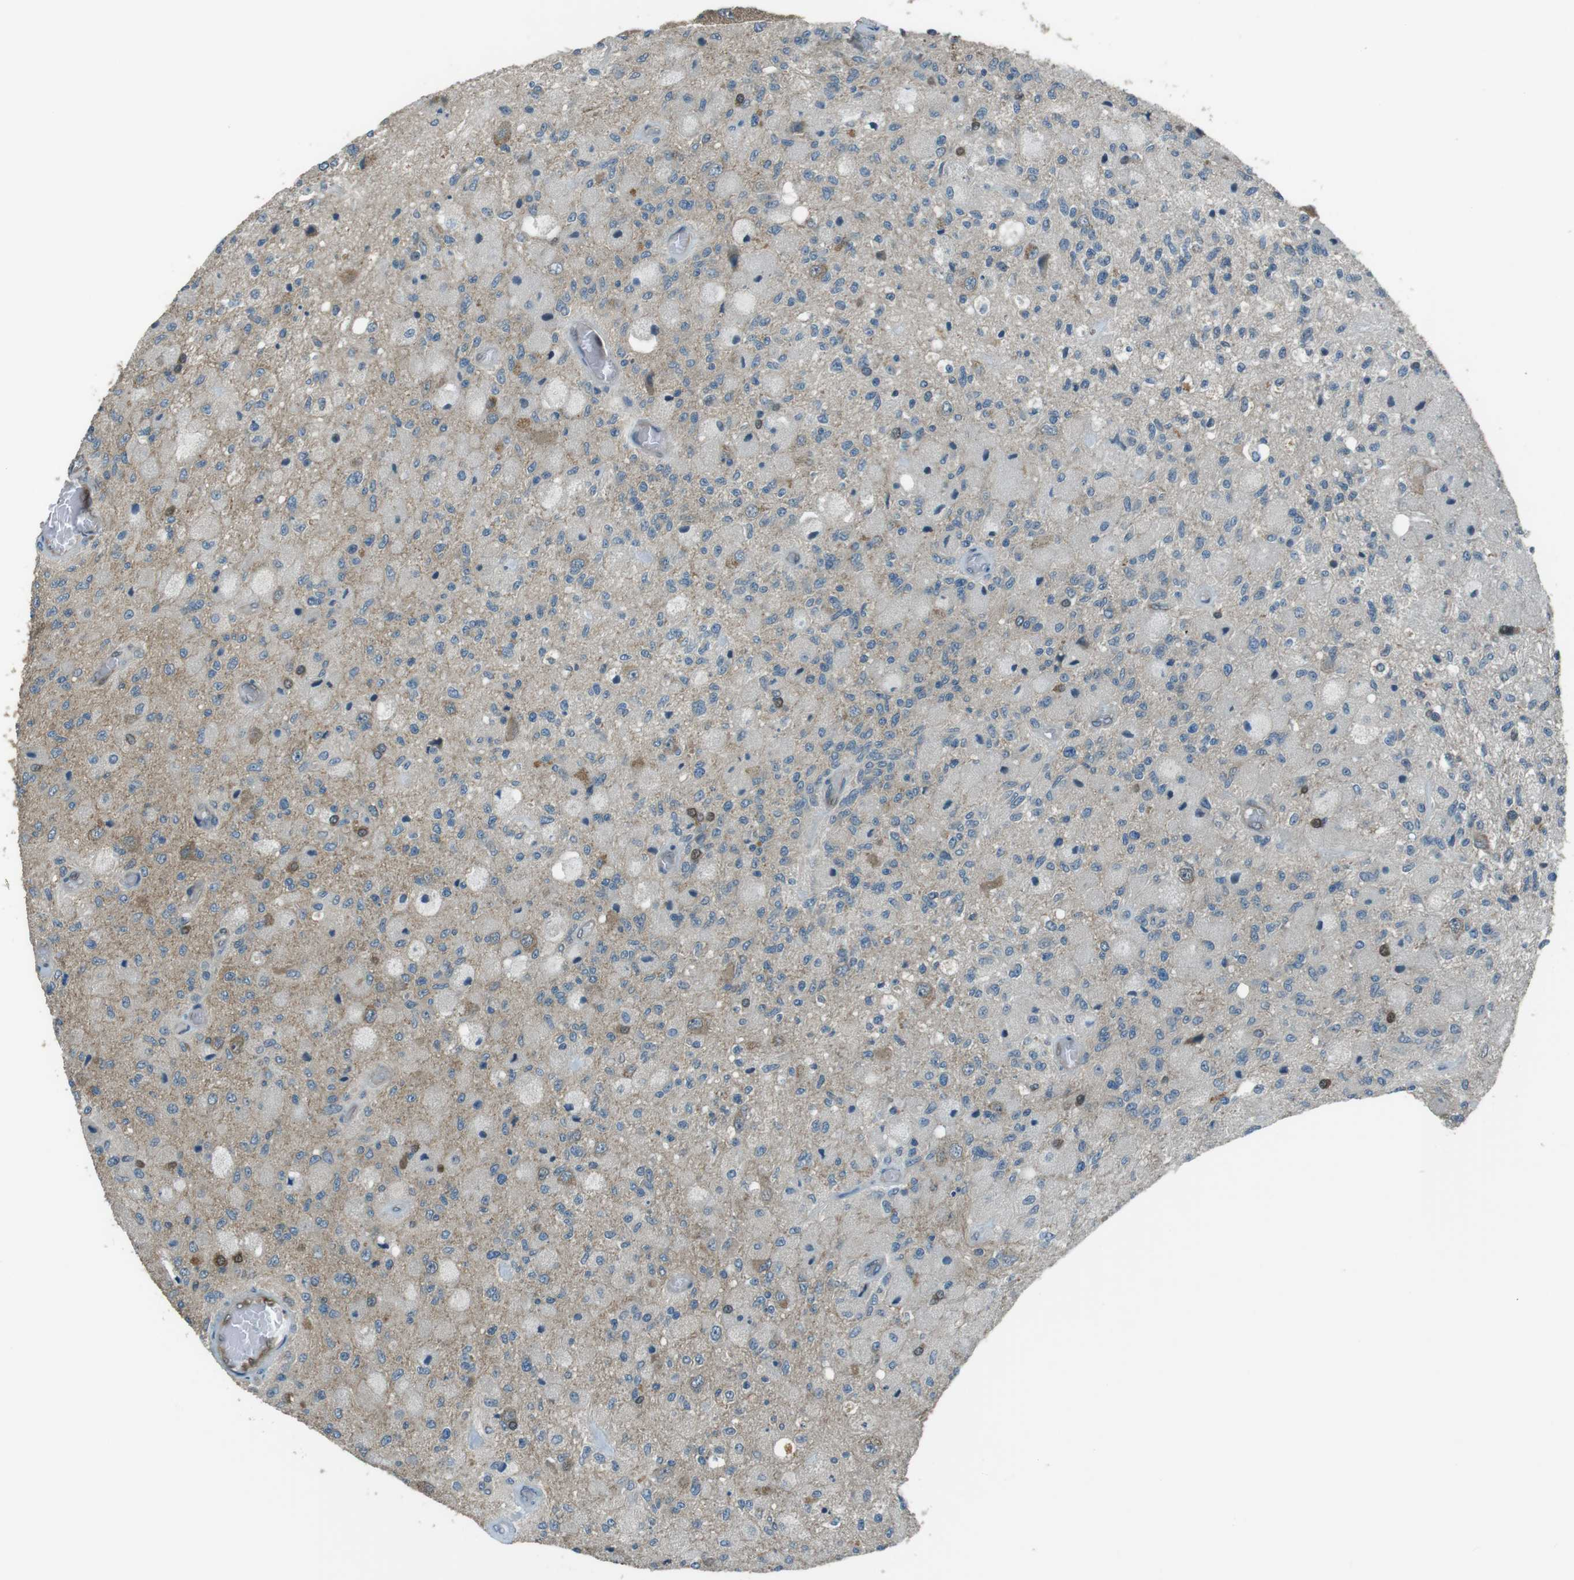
{"staining": {"intensity": "weak", "quantity": "<25%", "location": "cytoplasmic/membranous,nuclear"}, "tissue": "glioma", "cell_type": "Tumor cells", "image_type": "cancer", "snomed": [{"axis": "morphology", "description": "Normal tissue, NOS"}, {"axis": "morphology", "description": "Glioma, malignant, High grade"}, {"axis": "topography", "description": "Cerebral cortex"}], "caption": "DAB immunohistochemical staining of human glioma shows no significant staining in tumor cells.", "gene": "MFAP3", "patient": {"sex": "male", "age": 77}}